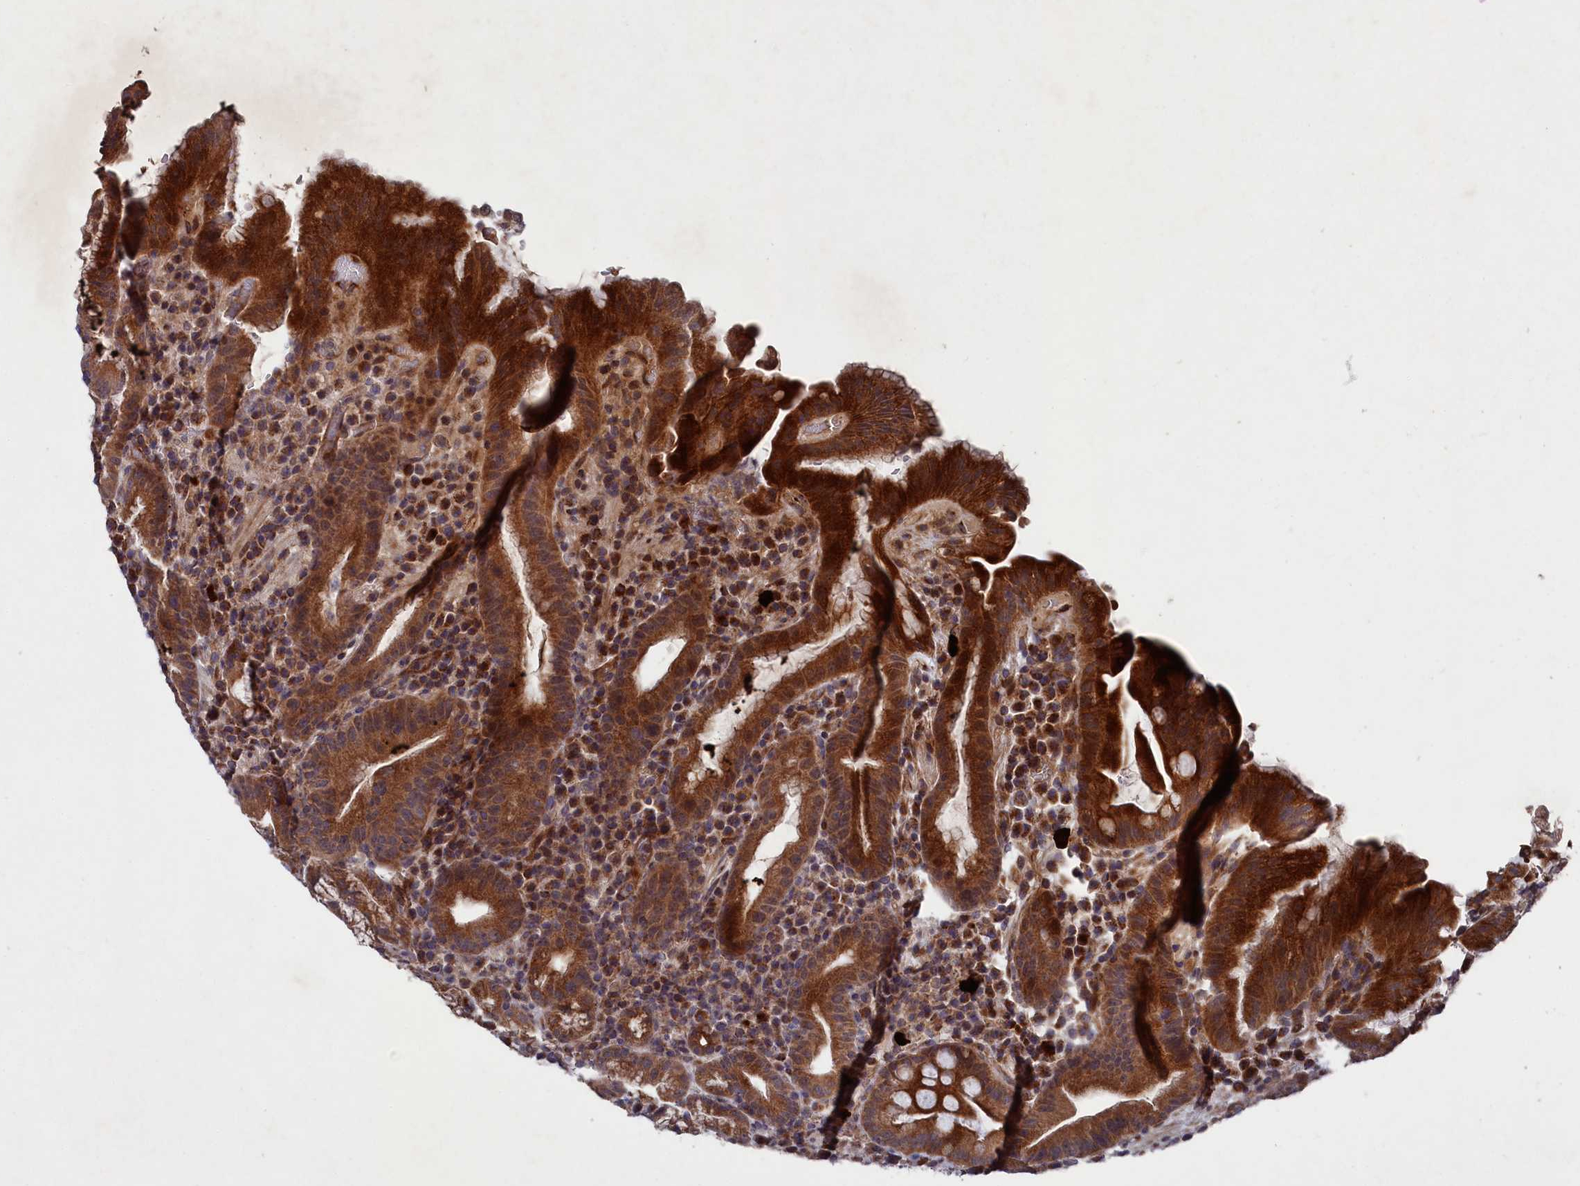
{"staining": {"intensity": "strong", "quantity": "25%-75%", "location": "cytoplasmic/membranous"}, "tissue": "stomach", "cell_type": "Glandular cells", "image_type": "normal", "snomed": [{"axis": "morphology", "description": "Normal tissue, NOS"}, {"axis": "morphology", "description": "Inflammation, NOS"}, {"axis": "topography", "description": "Stomach"}], "caption": "Stomach stained for a protein displays strong cytoplasmic/membranous positivity in glandular cells.", "gene": "SUPV3L1", "patient": {"sex": "male", "age": 79}}